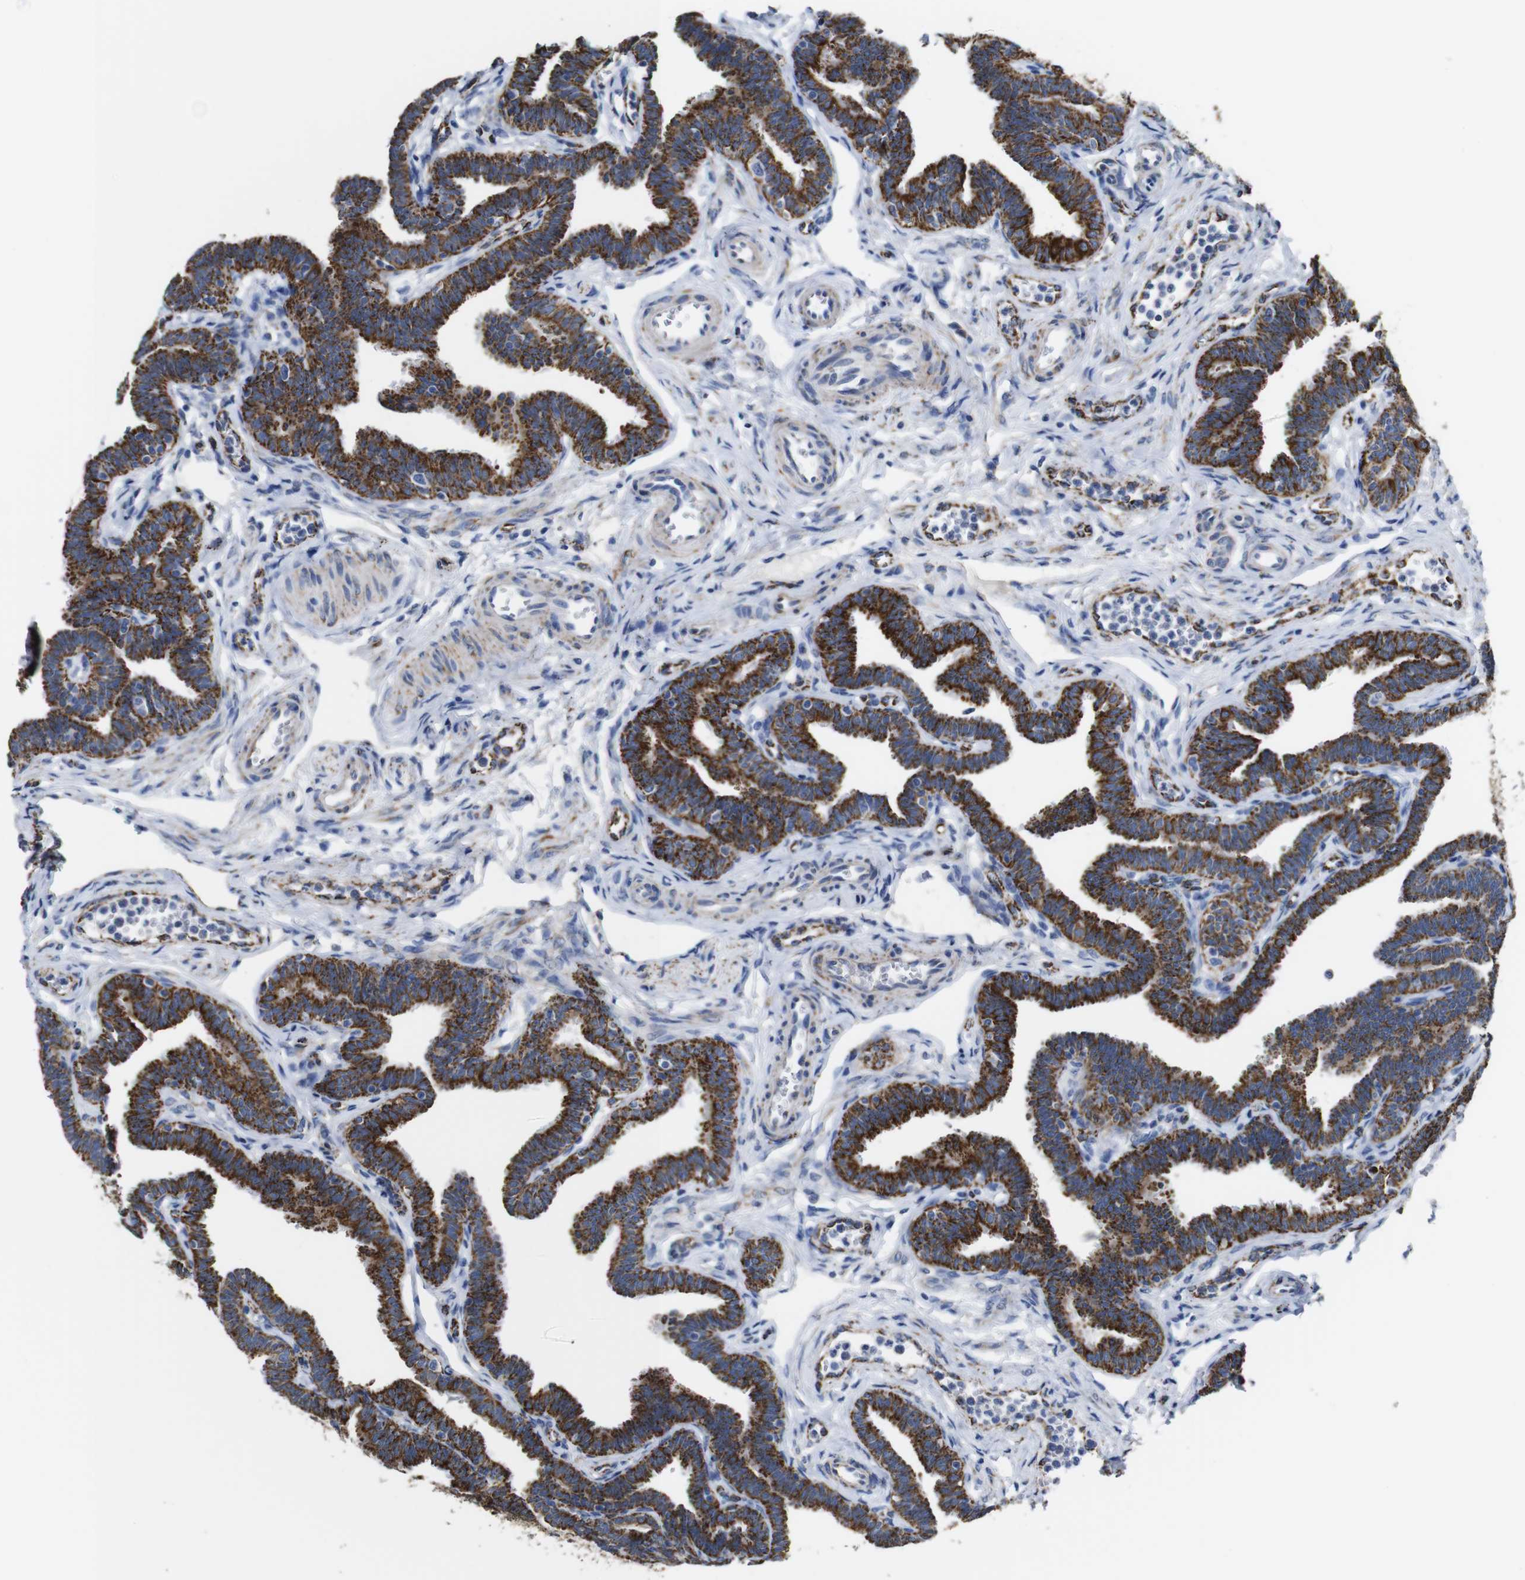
{"staining": {"intensity": "strong", "quantity": ">75%", "location": "cytoplasmic/membranous"}, "tissue": "fallopian tube", "cell_type": "Glandular cells", "image_type": "normal", "snomed": [{"axis": "morphology", "description": "Normal tissue, NOS"}, {"axis": "topography", "description": "Fallopian tube"}, {"axis": "topography", "description": "Ovary"}], "caption": "Strong cytoplasmic/membranous protein positivity is seen in about >75% of glandular cells in fallopian tube.", "gene": "MAOA", "patient": {"sex": "female", "age": 23}}